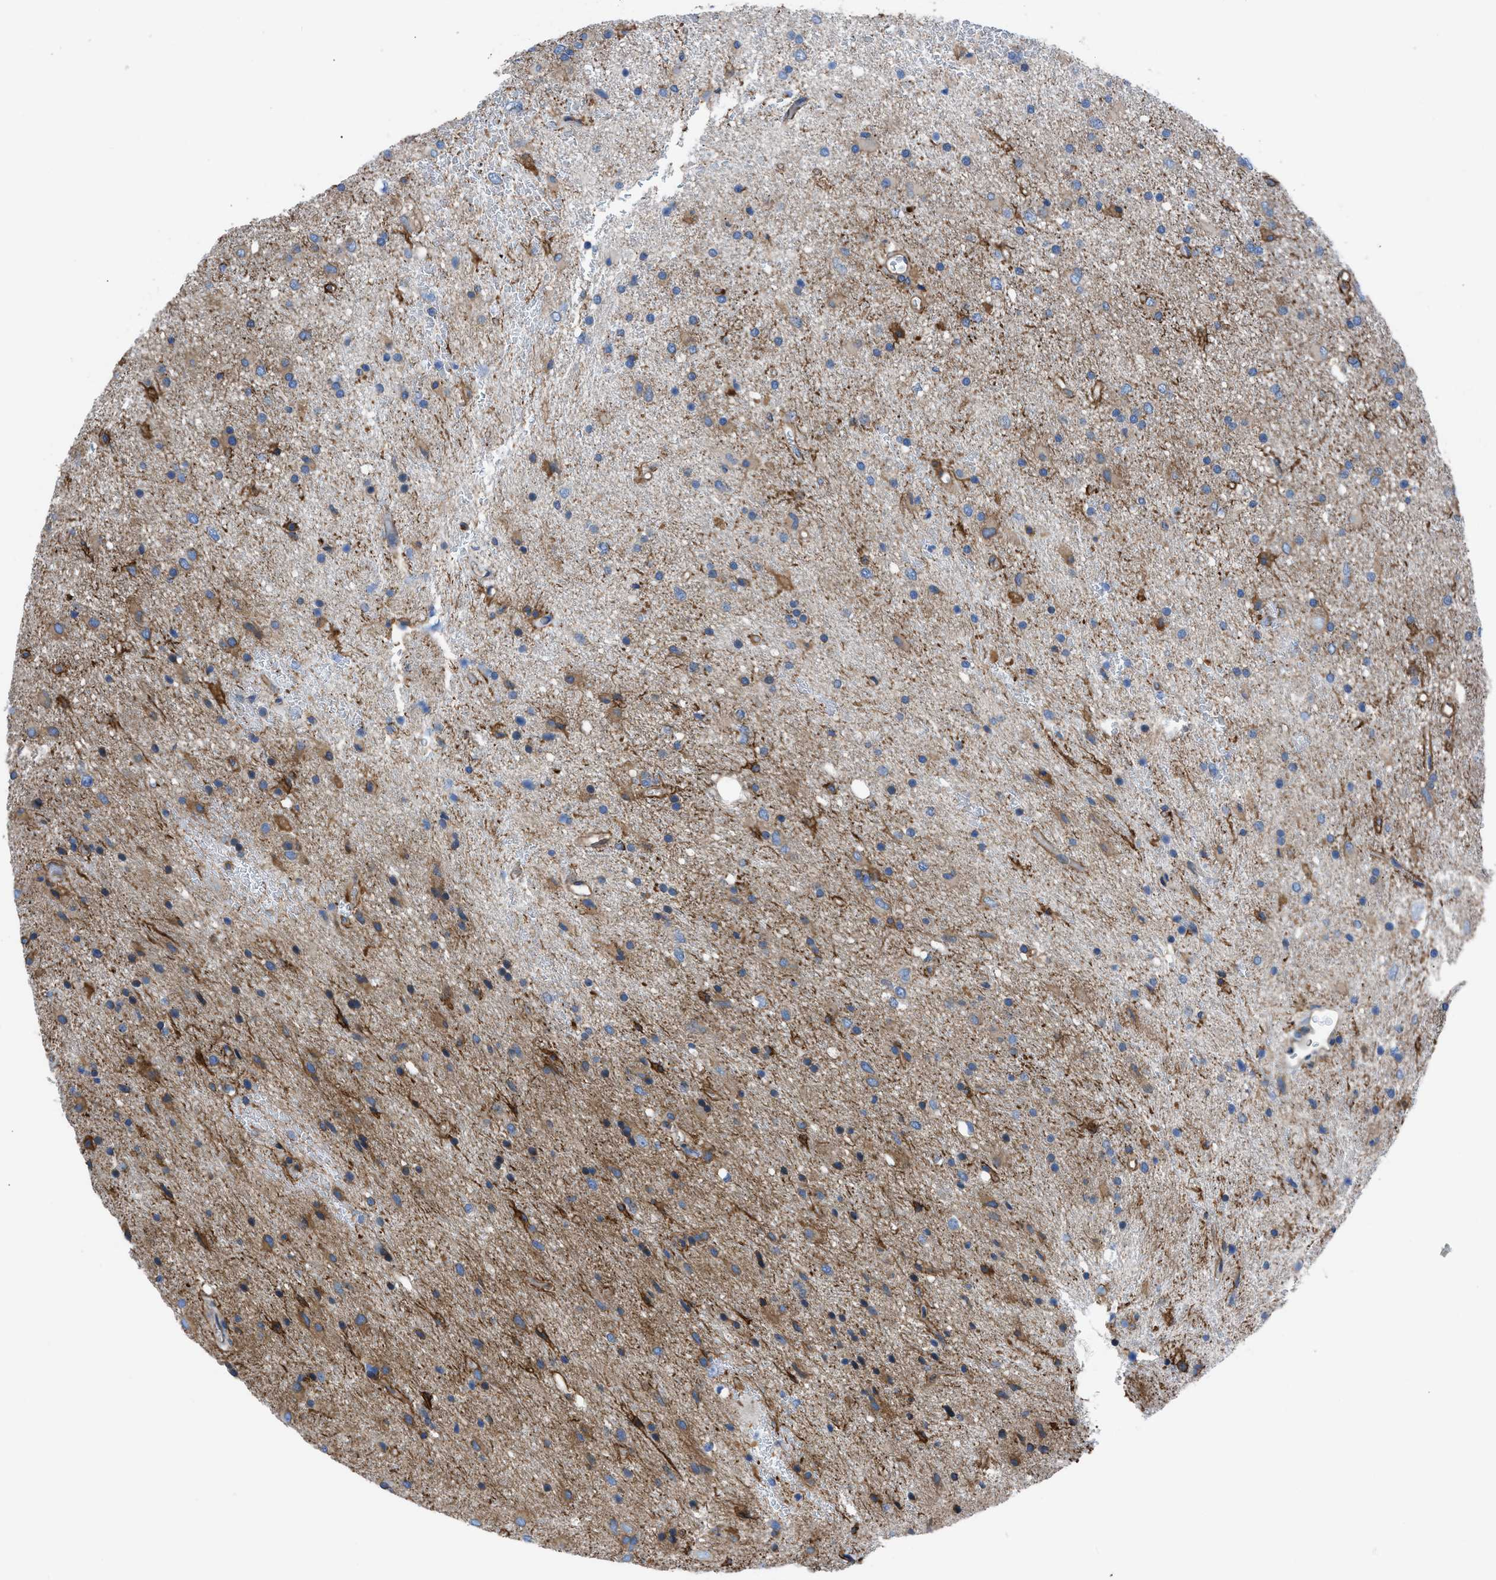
{"staining": {"intensity": "moderate", "quantity": "25%-75%", "location": "cytoplasmic/membranous"}, "tissue": "glioma", "cell_type": "Tumor cells", "image_type": "cancer", "snomed": [{"axis": "morphology", "description": "Glioma, malignant, Low grade"}, {"axis": "topography", "description": "Brain"}], "caption": "About 25%-75% of tumor cells in malignant glioma (low-grade) show moderate cytoplasmic/membranous protein positivity as visualized by brown immunohistochemical staining.", "gene": "DMAC1", "patient": {"sex": "male", "age": 77}}